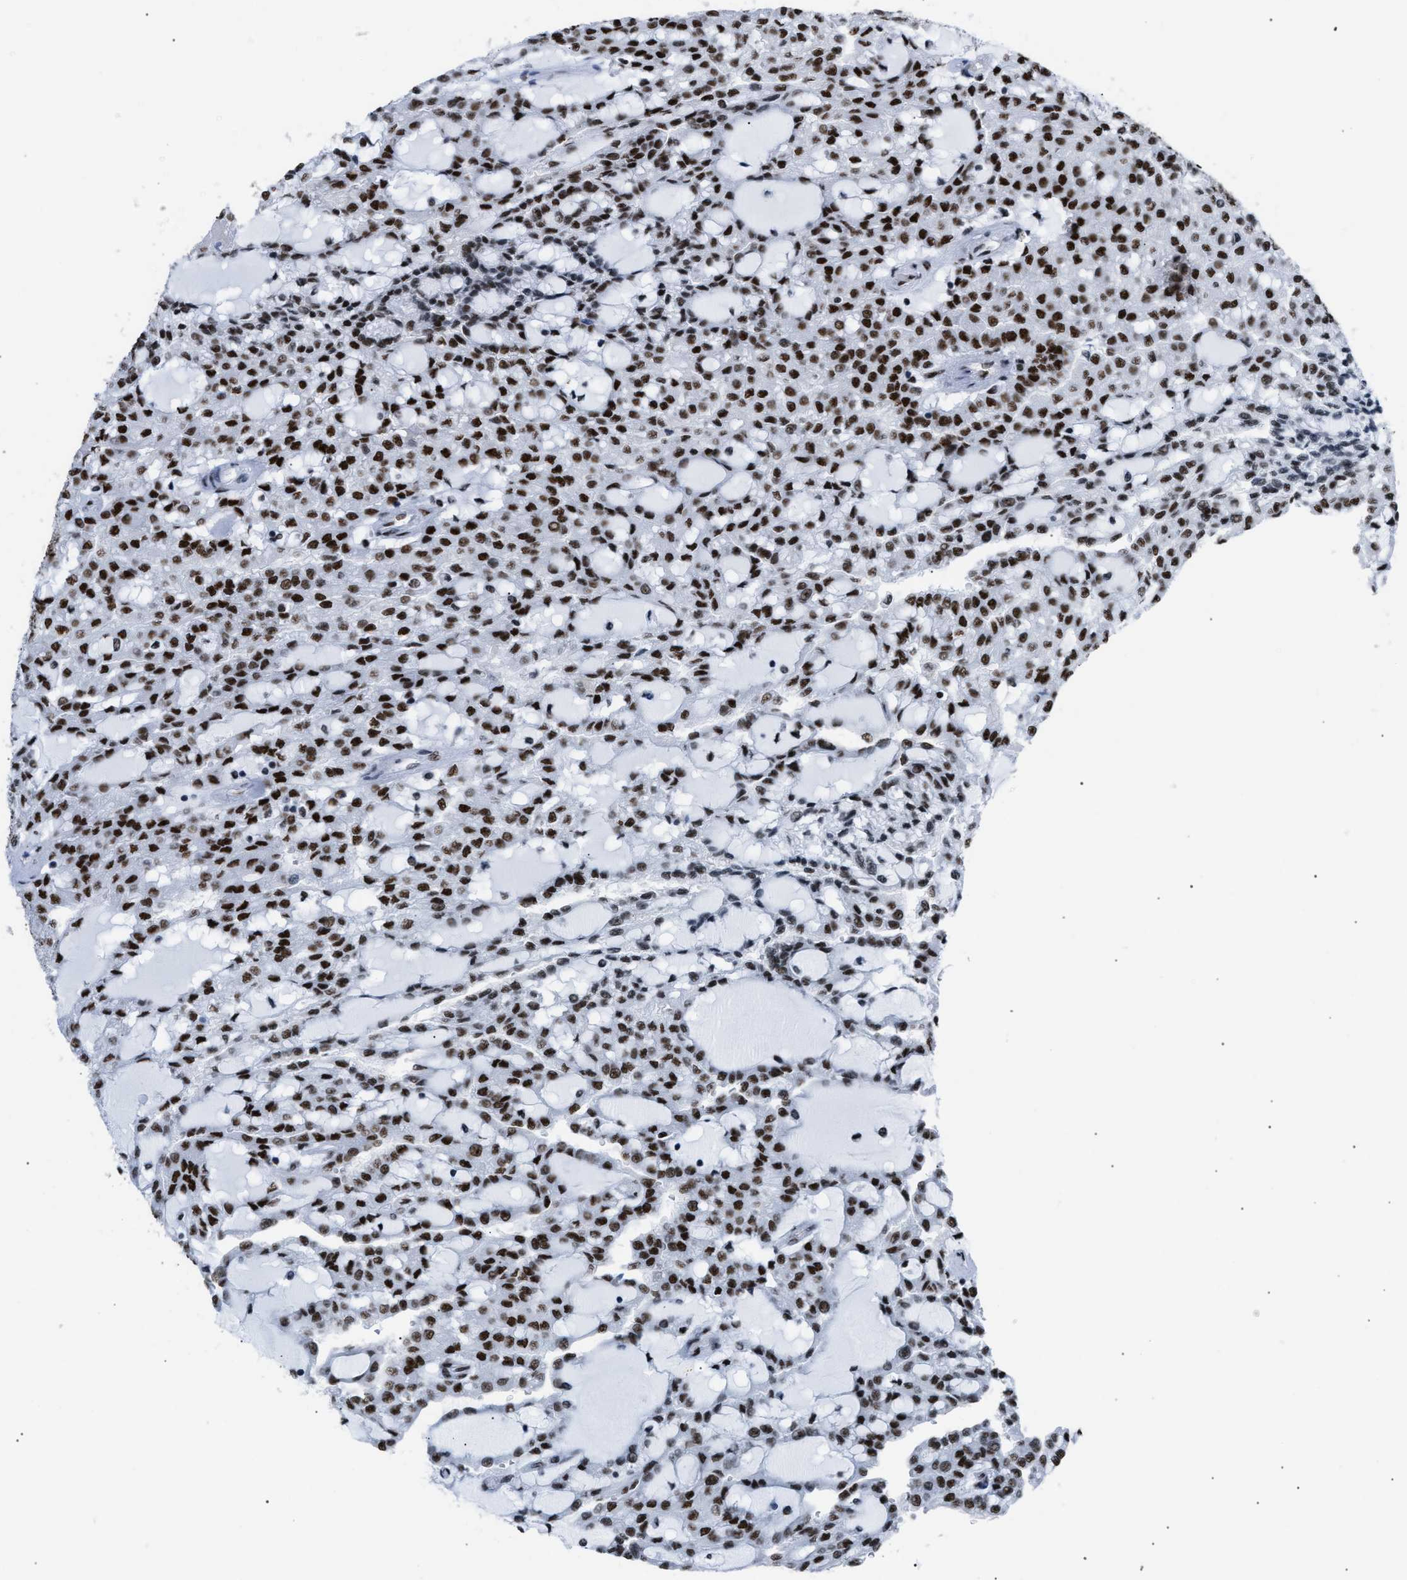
{"staining": {"intensity": "strong", "quantity": ">75%", "location": "nuclear"}, "tissue": "renal cancer", "cell_type": "Tumor cells", "image_type": "cancer", "snomed": [{"axis": "morphology", "description": "Adenocarcinoma, NOS"}, {"axis": "topography", "description": "Kidney"}], "caption": "Immunohistochemistry histopathology image of human renal cancer (adenocarcinoma) stained for a protein (brown), which shows high levels of strong nuclear expression in approximately >75% of tumor cells.", "gene": "CCAR2", "patient": {"sex": "male", "age": 63}}